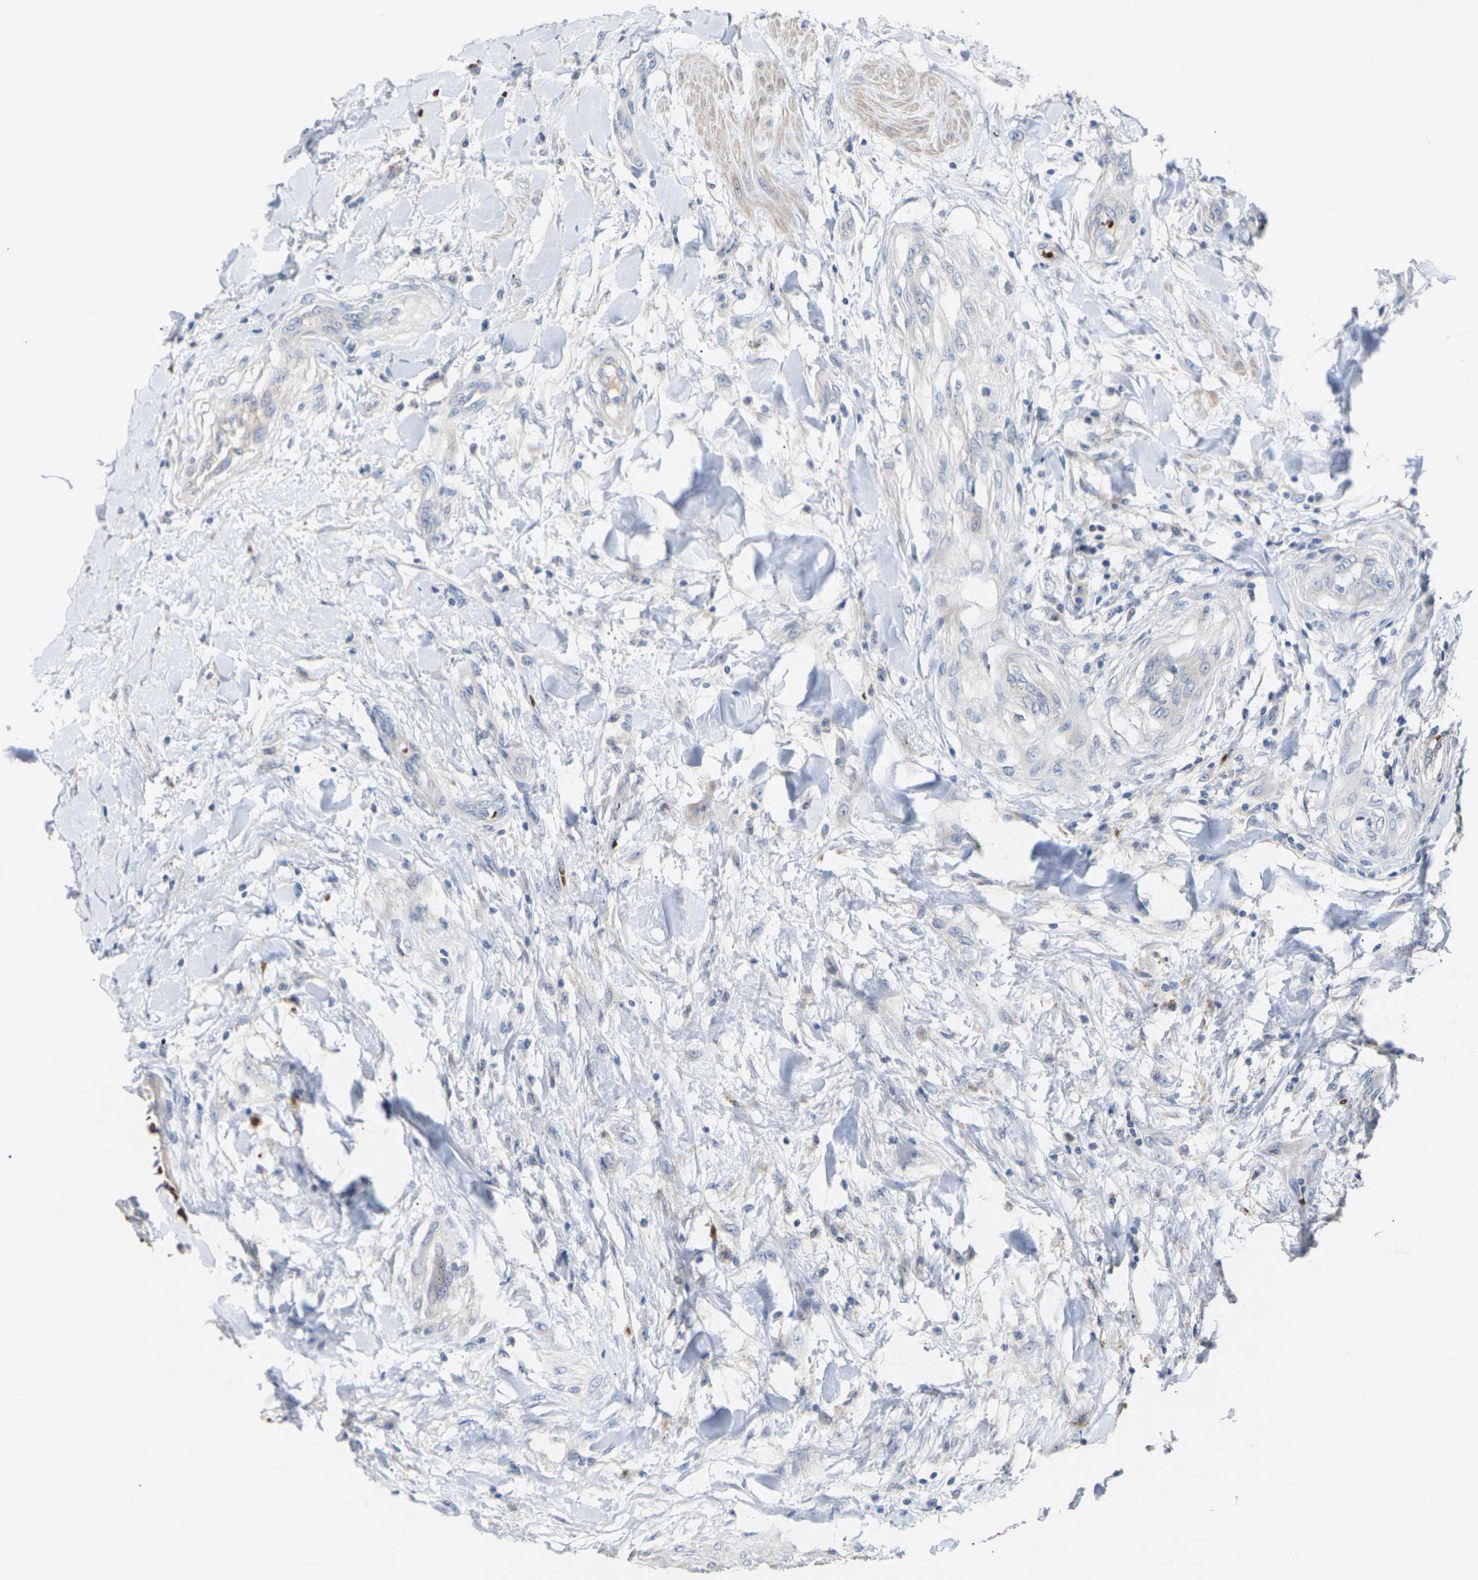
{"staining": {"intensity": "negative", "quantity": "none", "location": "none"}, "tissue": "testis cancer", "cell_type": "Tumor cells", "image_type": "cancer", "snomed": [{"axis": "morphology", "description": "Seminoma, NOS"}, {"axis": "topography", "description": "Testis"}], "caption": "The histopathology image reveals no significant expression in tumor cells of seminoma (testis). (Stains: DAB (3,3'-diaminobenzidine) immunohistochemistry with hematoxylin counter stain, Microscopy: brightfield microscopy at high magnification).", "gene": "TMCO4", "patient": {"sex": "male", "age": 59}}